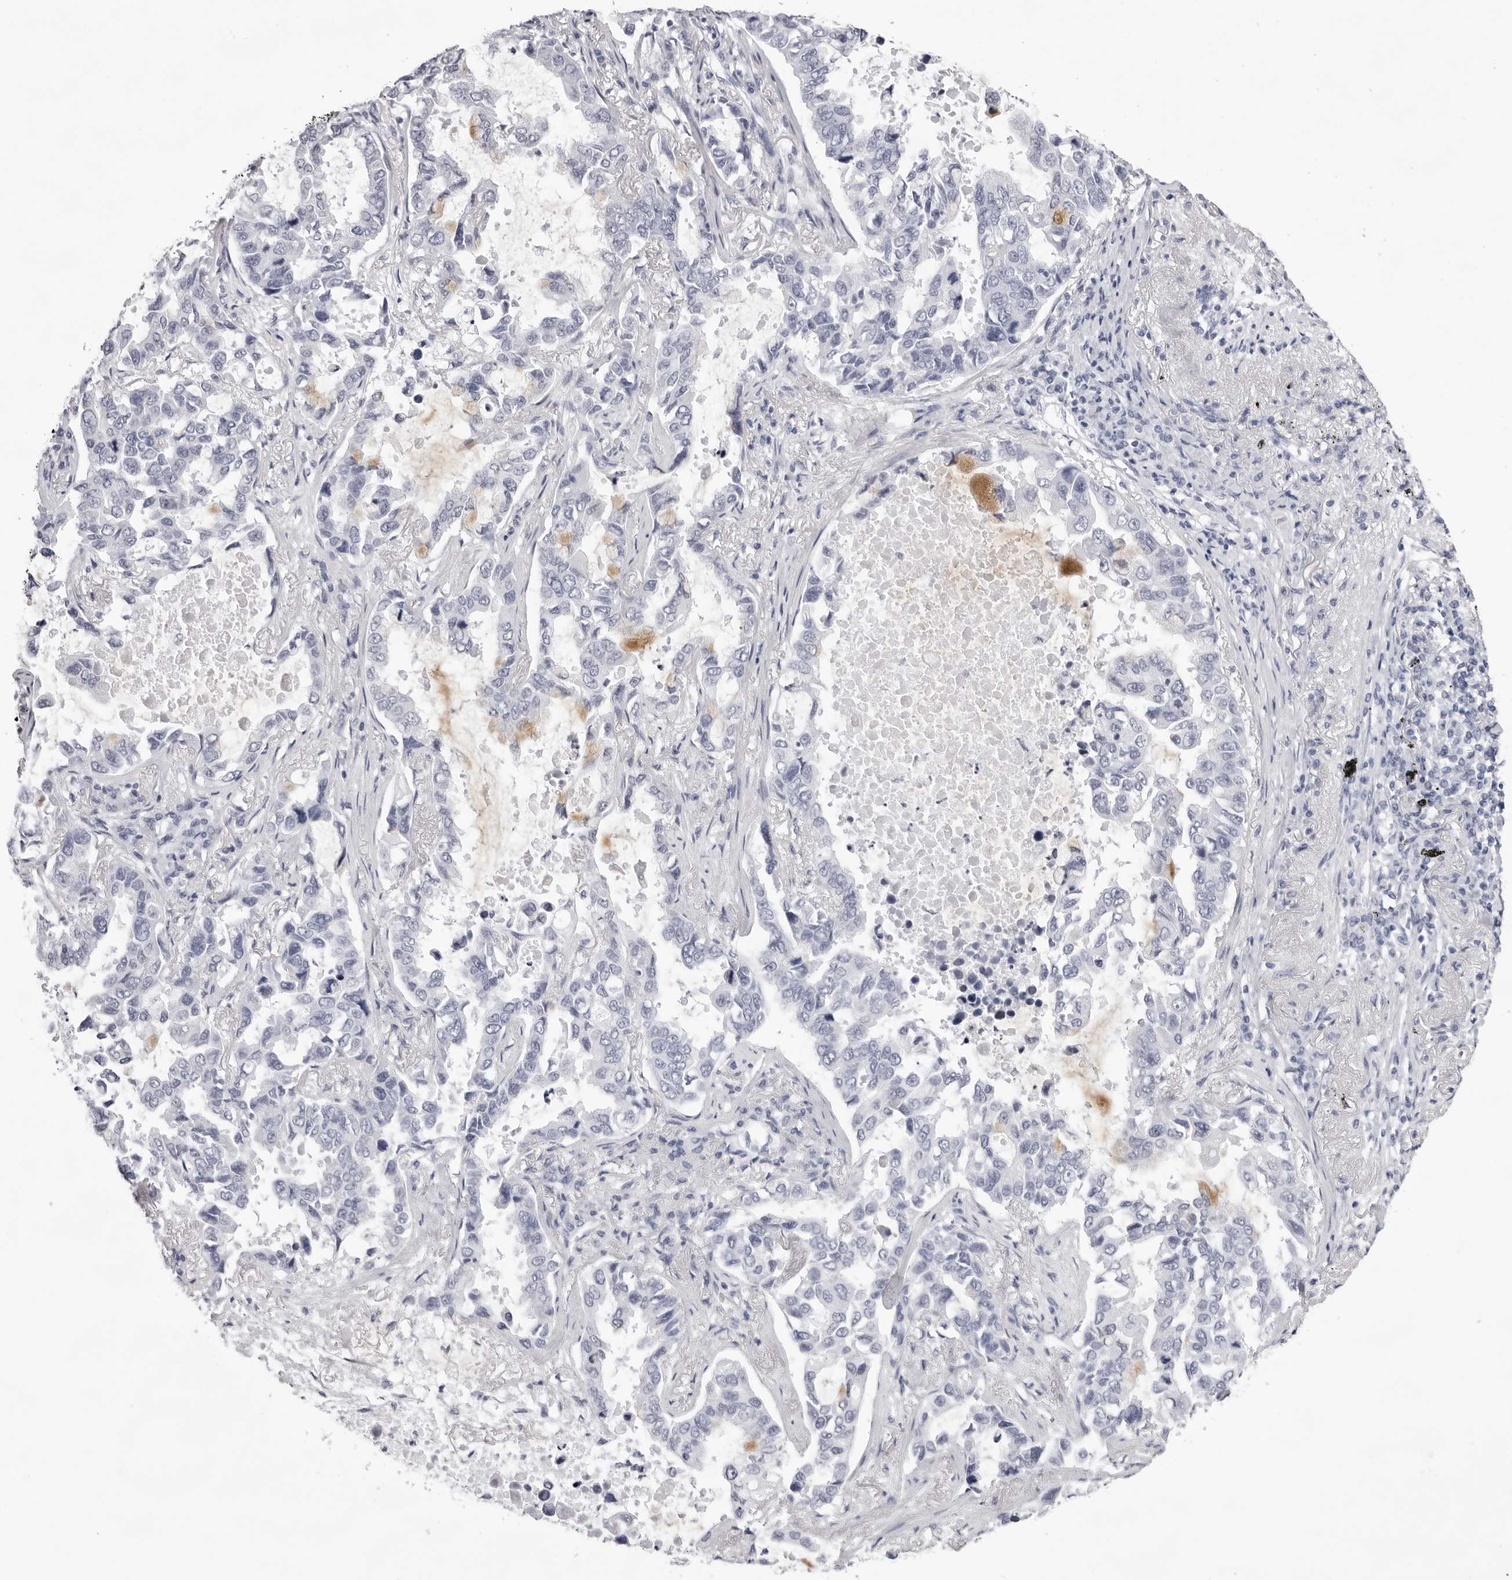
{"staining": {"intensity": "negative", "quantity": "none", "location": "none"}, "tissue": "lung cancer", "cell_type": "Tumor cells", "image_type": "cancer", "snomed": [{"axis": "morphology", "description": "Adenocarcinoma, NOS"}, {"axis": "topography", "description": "Lung"}], "caption": "This photomicrograph is of lung cancer (adenocarcinoma) stained with immunohistochemistry to label a protein in brown with the nuclei are counter-stained blue. There is no staining in tumor cells. The staining was performed using DAB to visualize the protein expression in brown, while the nuclei were stained in blue with hematoxylin (Magnification: 20x).", "gene": "SPTA1", "patient": {"sex": "male", "age": 64}}